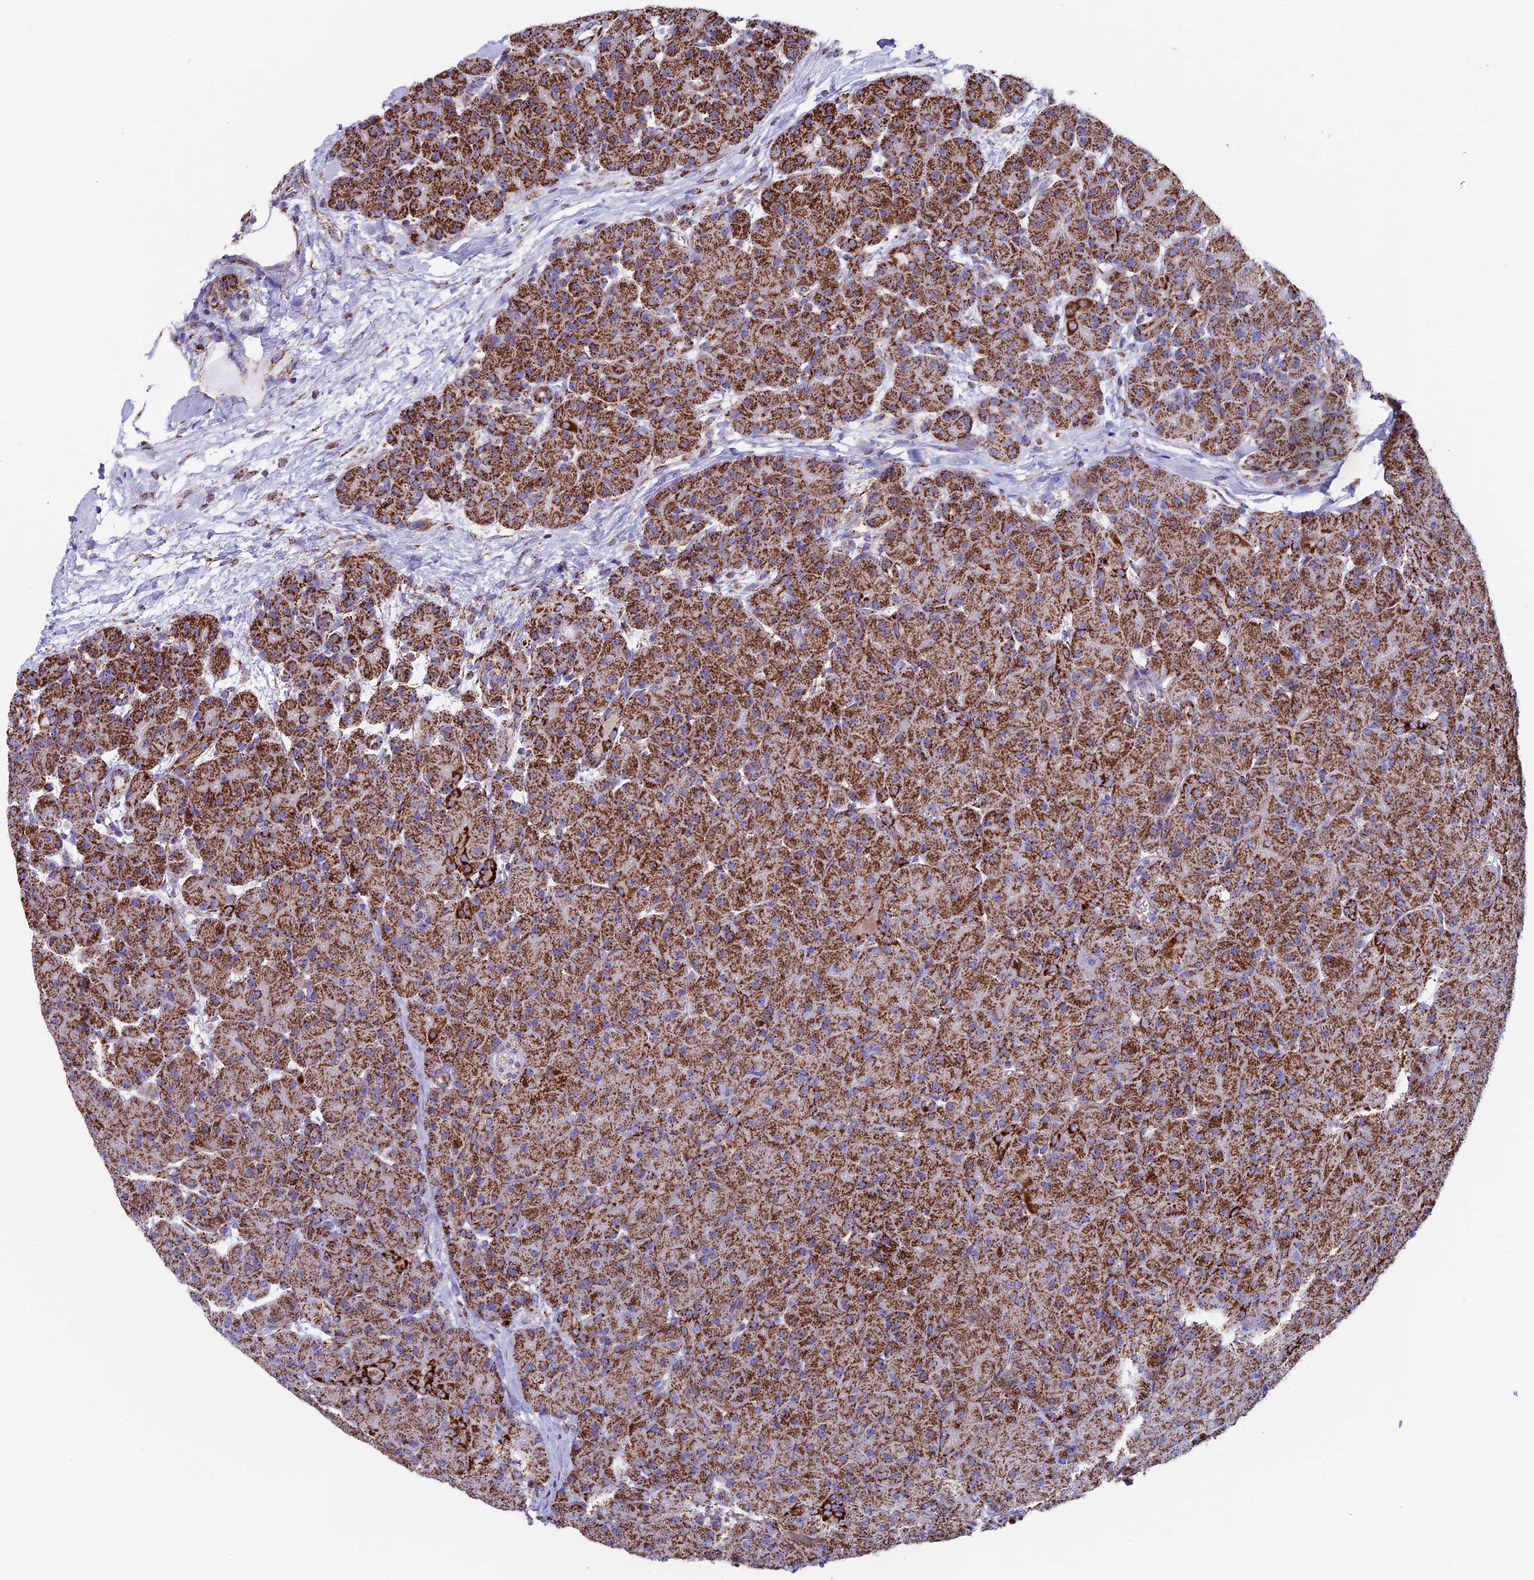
{"staining": {"intensity": "strong", "quantity": ">75%", "location": "cytoplasmic/membranous"}, "tissue": "pancreas", "cell_type": "Exocrine glandular cells", "image_type": "normal", "snomed": [{"axis": "morphology", "description": "Normal tissue, NOS"}, {"axis": "topography", "description": "Pancreas"}], "caption": "Exocrine glandular cells show high levels of strong cytoplasmic/membranous staining in approximately >75% of cells in unremarkable pancreas.", "gene": "UQCRFS1", "patient": {"sex": "male", "age": 66}}